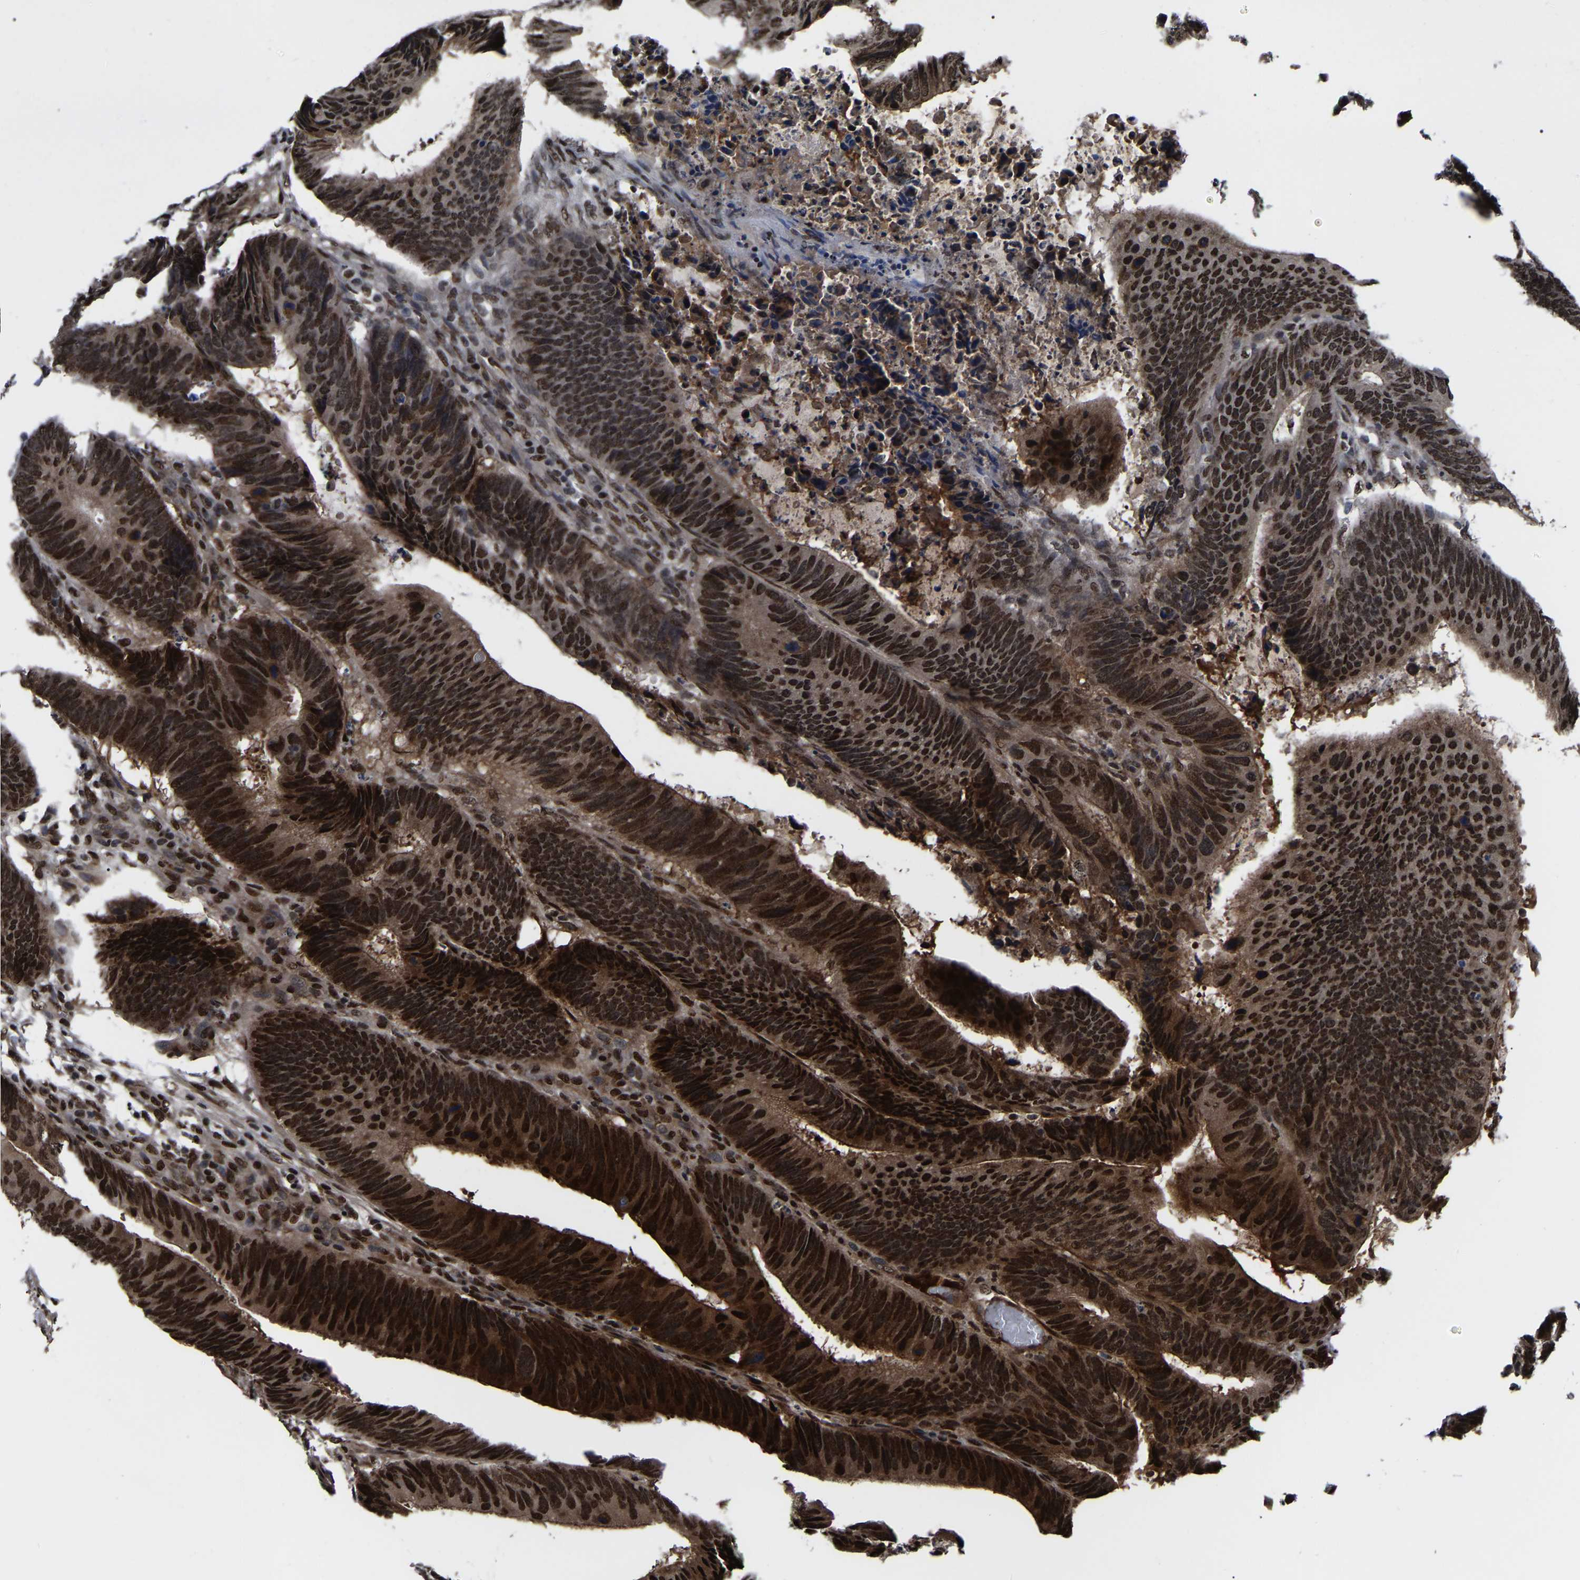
{"staining": {"intensity": "strong", "quantity": ">75%", "location": "cytoplasmic/membranous,nuclear"}, "tissue": "colorectal cancer", "cell_type": "Tumor cells", "image_type": "cancer", "snomed": [{"axis": "morphology", "description": "Adenocarcinoma, NOS"}, {"axis": "topography", "description": "Colon"}], "caption": "Protein staining shows strong cytoplasmic/membranous and nuclear positivity in approximately >75% of tumor cells in colorectal cancer.", "gene": "TRIM35", "patient": {"sex": "male", "age": 56}}